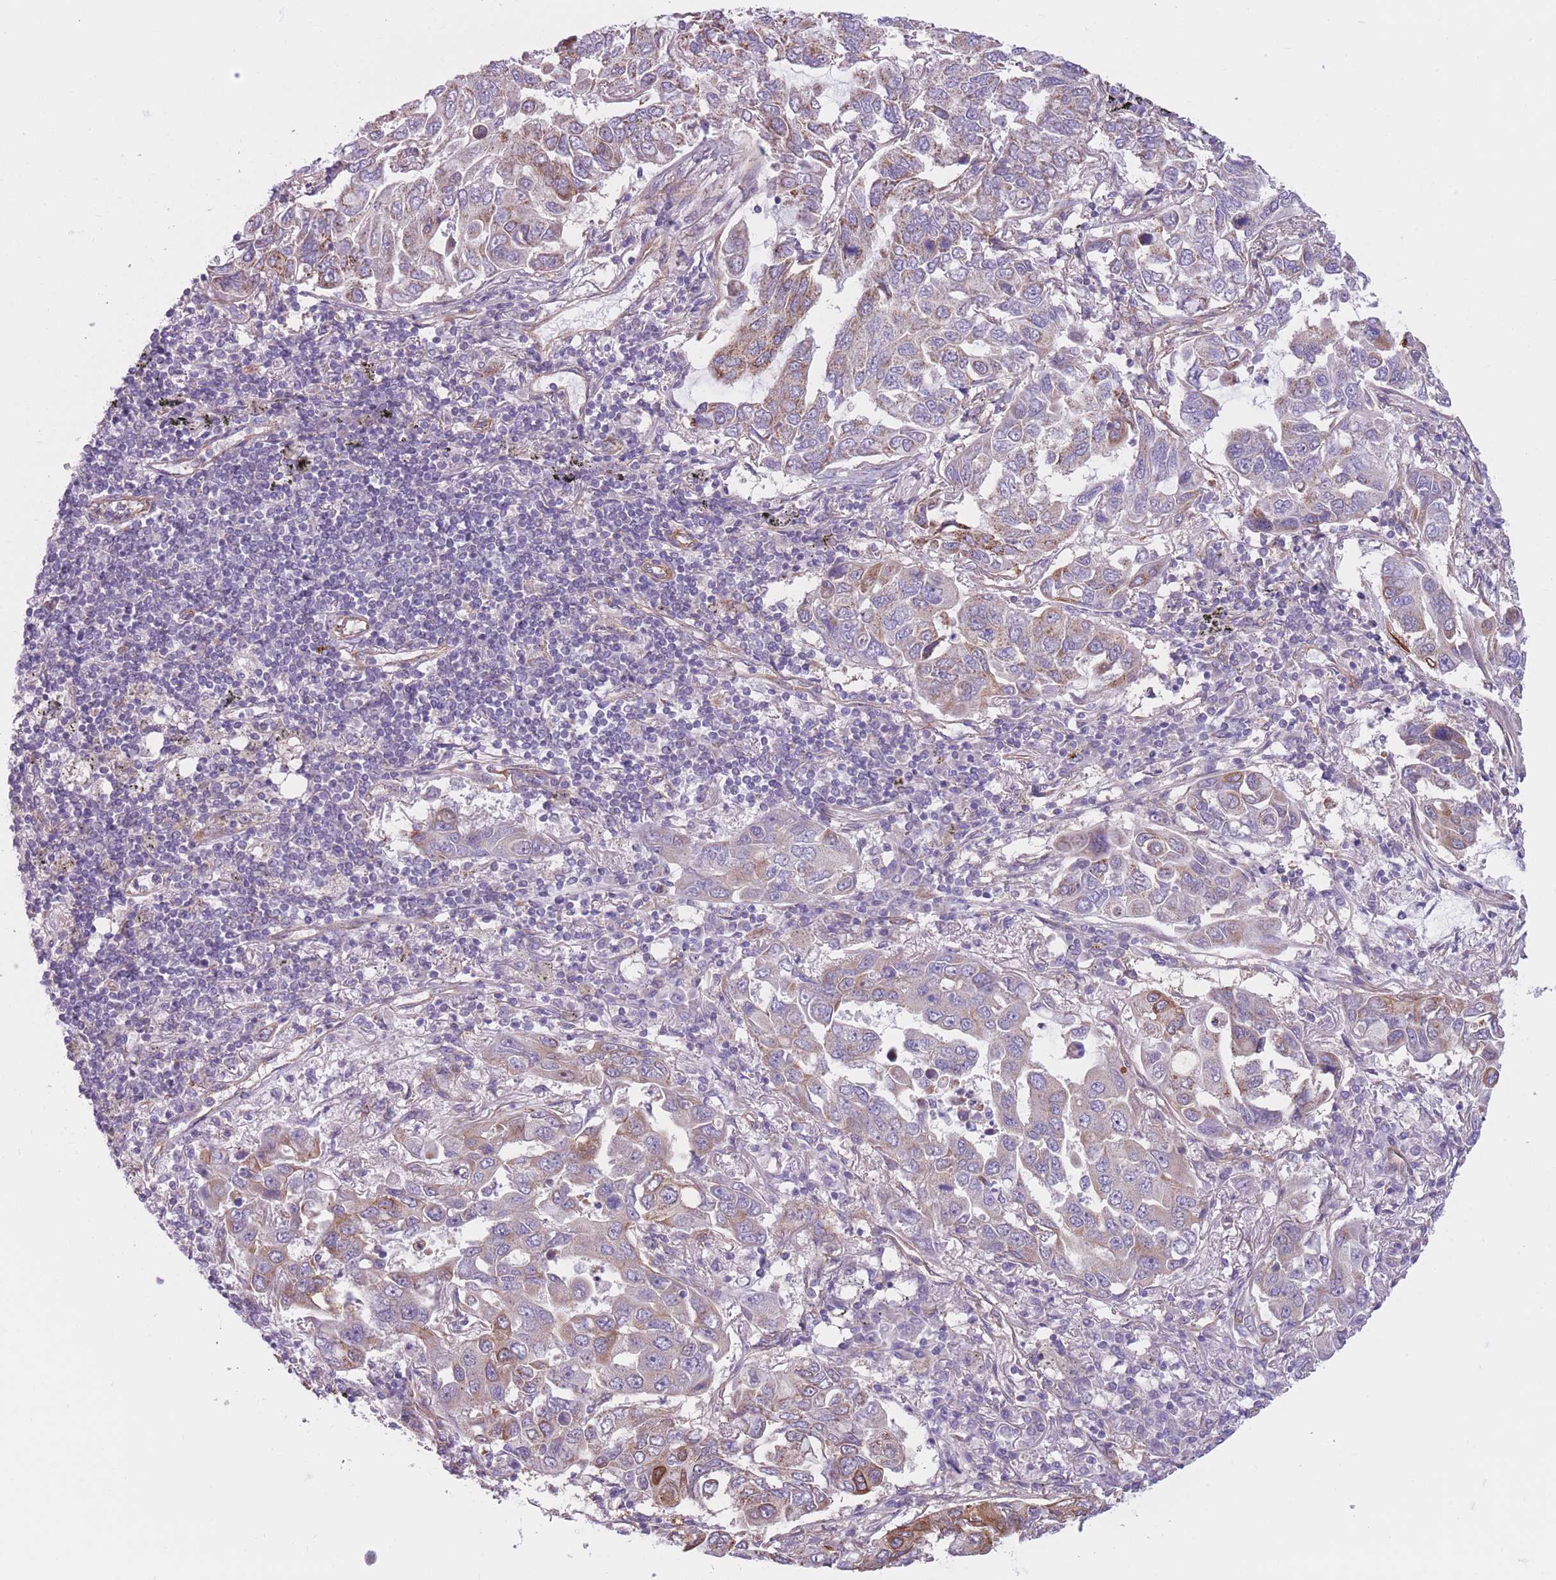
{"staining": {"intensity": "strong", "quantity": "<25%", "location": "cytoplasmic/membranous"}, "tissue": "lung cancer", "cell_type": "Tumor cells", "image_type": "cancer", "snomed": [{"axis": "morphology", "description": "Adenocarcinoma, NOS"}, {"axis": "topography", "description": "Lung"}], "caption": "A high-resolution histopathology image shows immunohistochemistry (IHC) staining of lung adenocarcinoma, which shows strong cytoplasmic/membranous expression in about <25% of tumor cells.", "gene": "SERPINB3", "patient": {"sex": "male", "age": 64}}